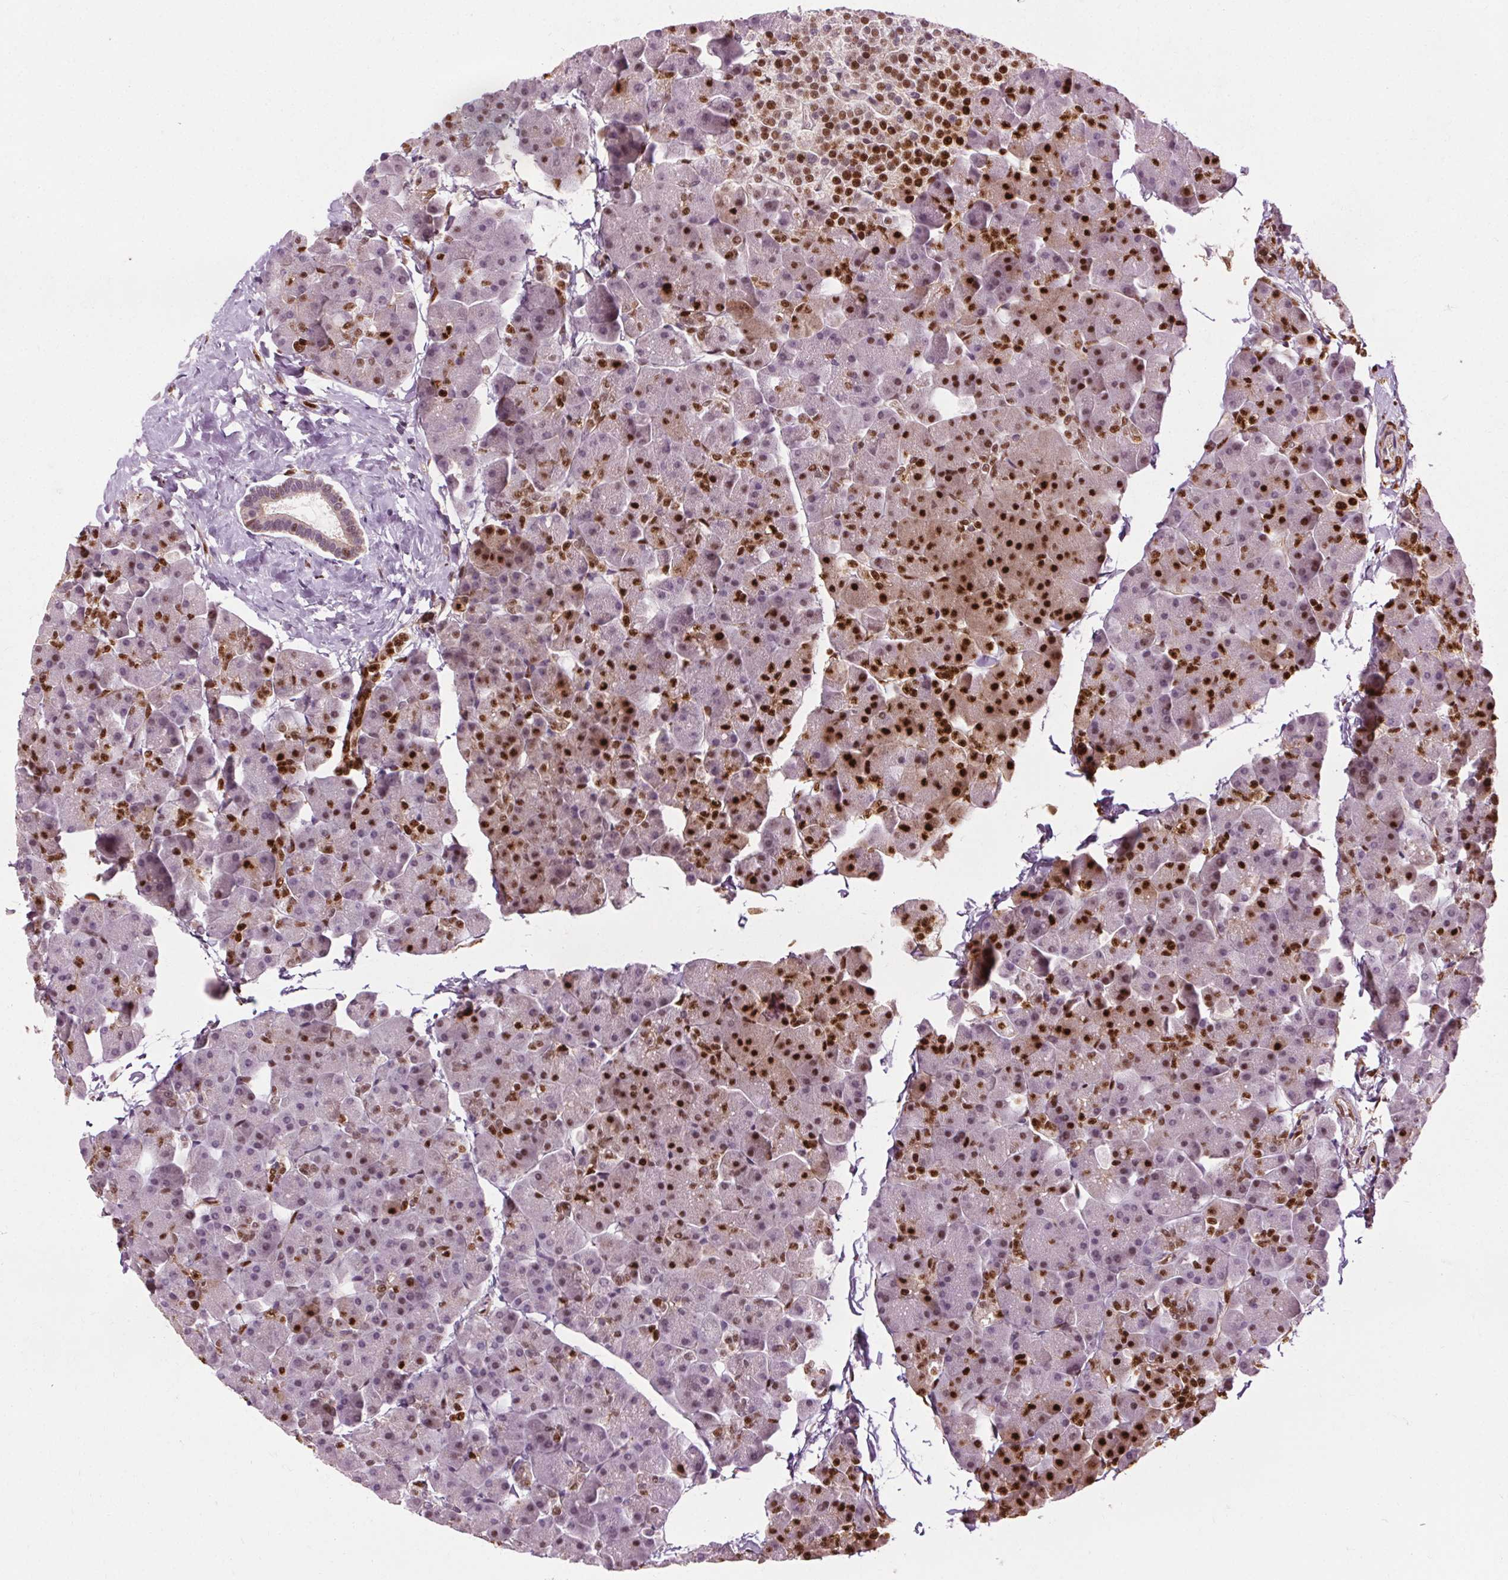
{"staining": {"intensity": "strong", "quantity": "25%-75%", "location": "nuclear"}, "tissue": "pancreas", "cell_type": "Exocrine glandular cells", "image_type": "normal", "snomed": [{"axis": "morphology", "description": "Normal tissue, NOS"}, {"axis": "topography", "description": "Pancreas"}], "caption": "Immunohistochemical staining of normal human pancreas reveals strong nuclear protein expression in approximately 25%-75% of exocrine glandular cells.", "gene": "CEBPA", "patient": {"sex": "male", "age": 35}}